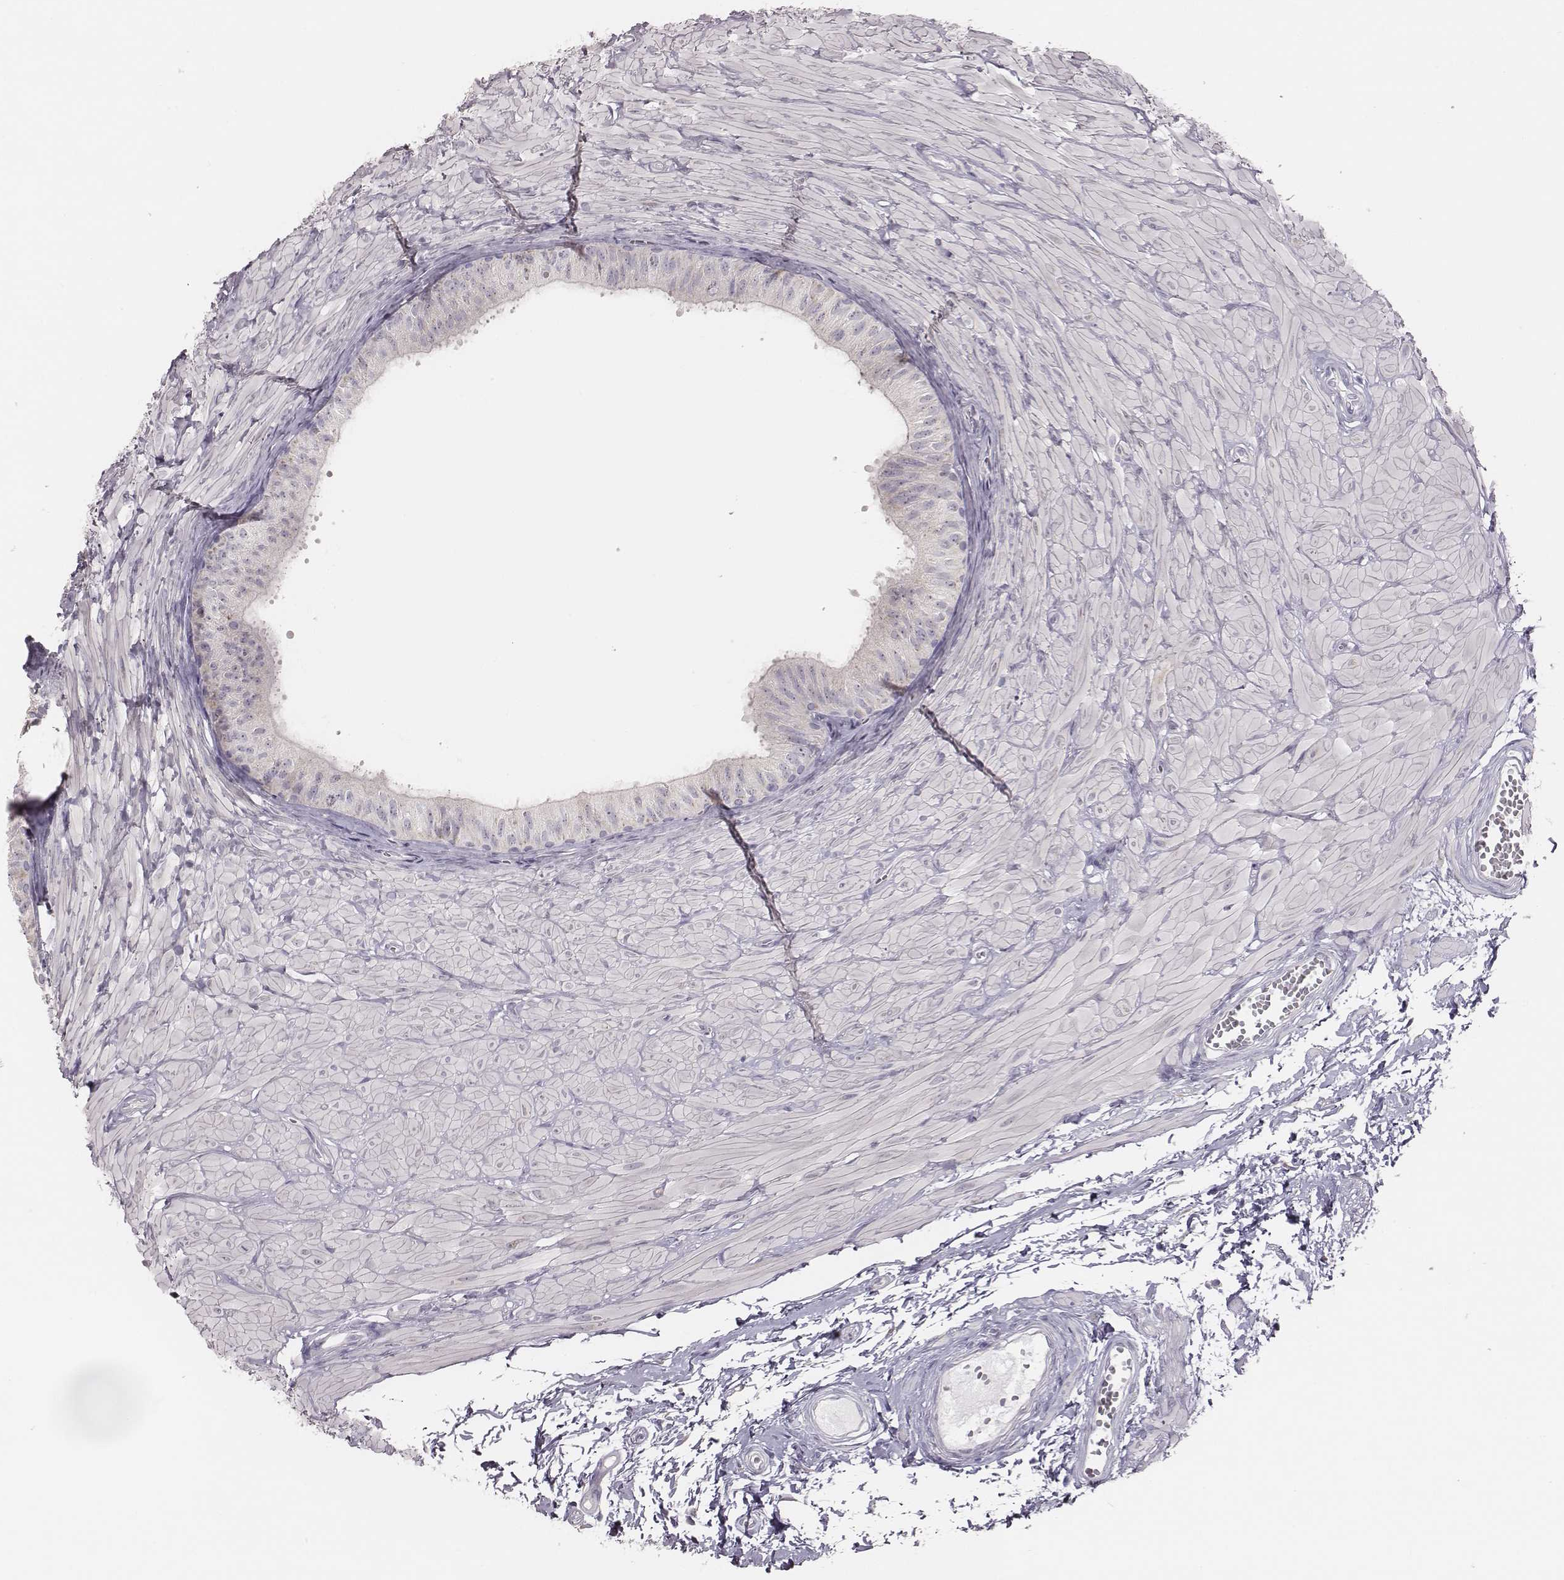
{"staining": {"intensity": "negative", "quantity": "none", "location": "none"}, "tissue": "epididymis", "cell_type": "Glandular cells", "image_type": "normal", "snomed": [{"axis": "morphology", "description": "Normal tissue, NOS"}, {"axis": "topography", "description": "Epididymis"}, {"axis": "topography", "description": "Vas deferens"}], "caption": "Immunohistochemistry micrograph of benign human epididymis stained for a protein (brown), which reveals no staining in glandular cells. (DAB immunohistochemistry with hematoxylin counter stain).", "gene": "PBK", "patient": {"sex": "male", "age": 23}}